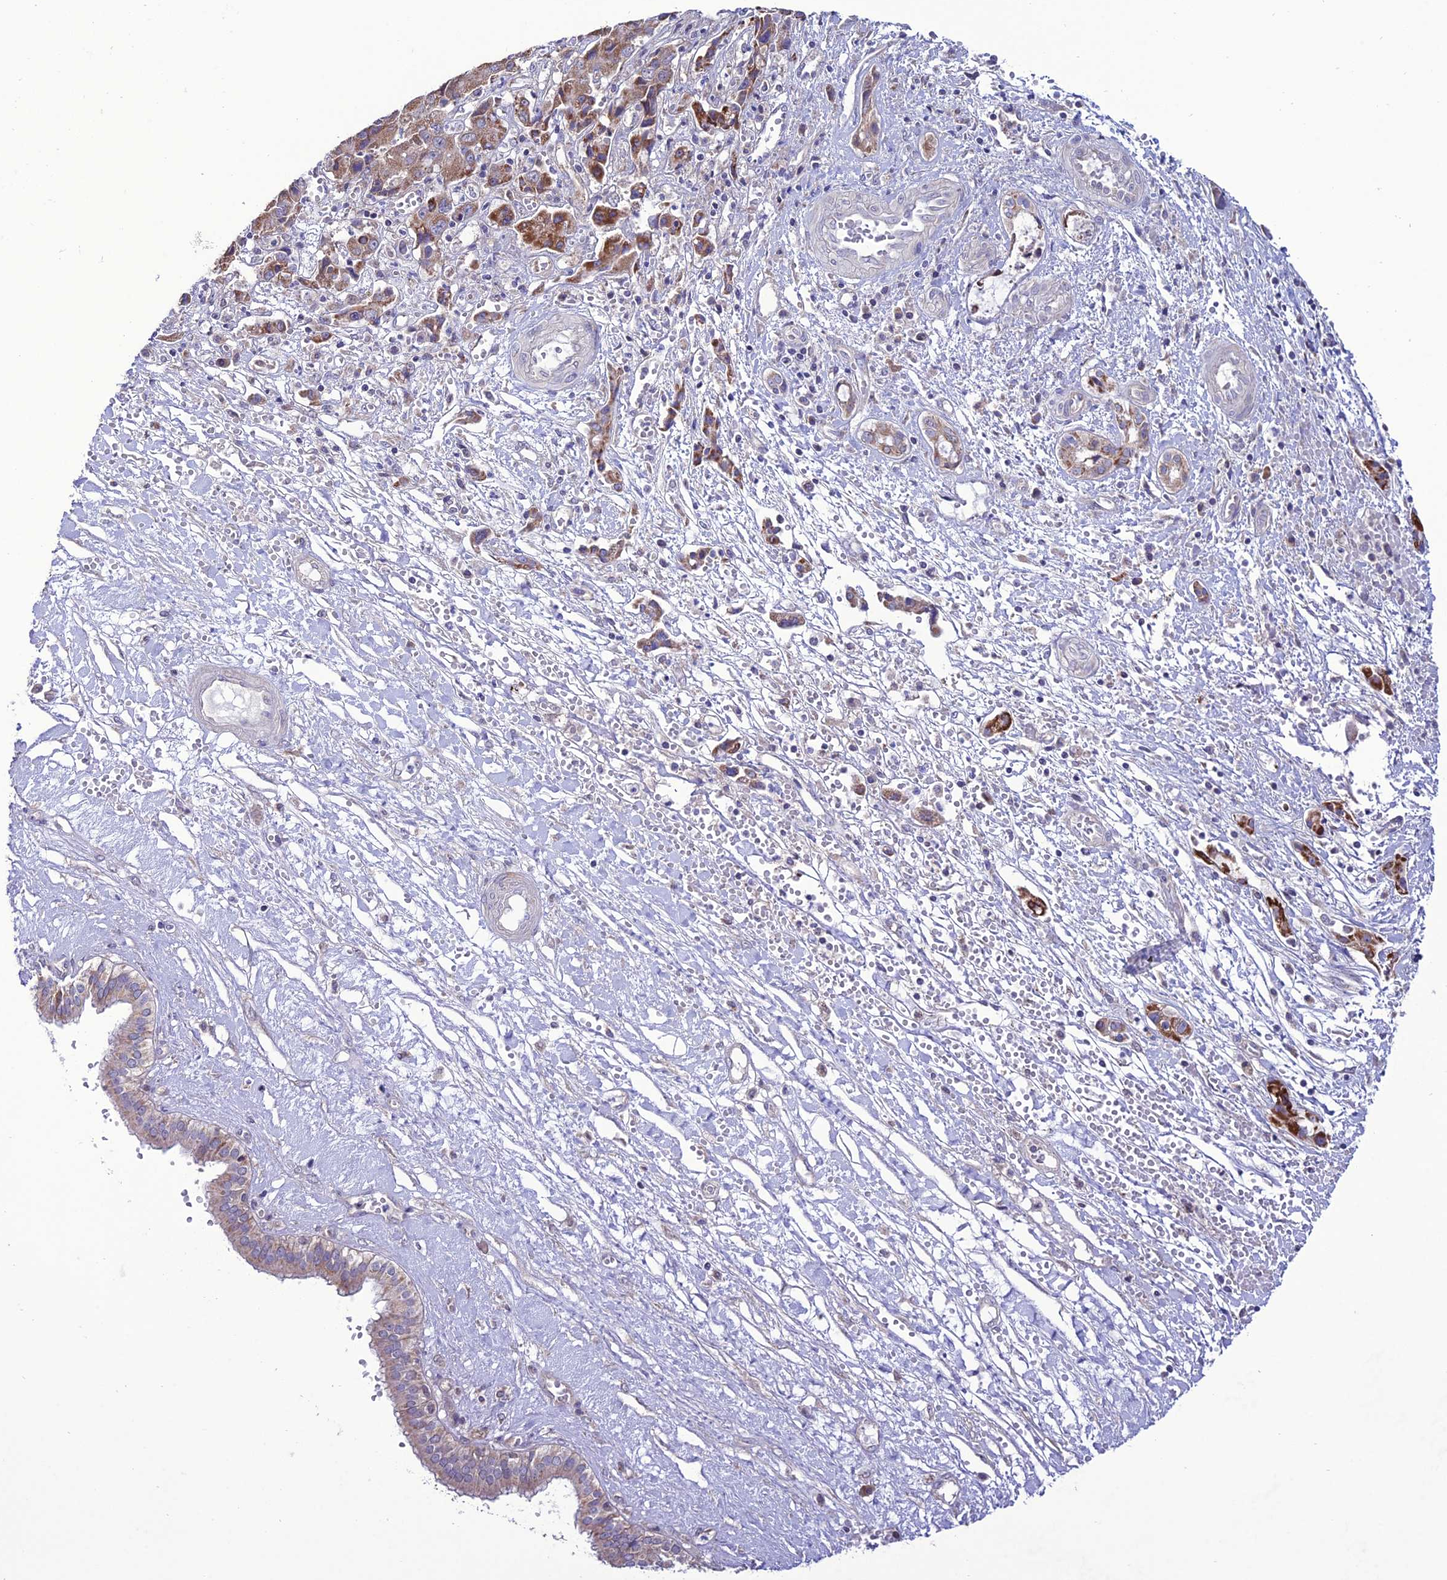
{"staining": {"intensity": "moderate", "quantity": "<25%", "location": "cytoplasmic/membranous"}, "tissue": "liver cancer", "cell_type": "Tumor cells", "image_type": "cancer", "snomed": [{"axis": "morphology", "description": "Cholangiocarcinoma"}, {"axis": "topography", "description": "Liver"}], "caption": "Immunohistochemistry staining of liver cancer (cholangiocarcinoma), which shows low levels of moderate cytoplasmic/membranous staining in approximately <25% of tumor cells indicating moderate cytoplasmic/membranous protein positivity. The staining was performed using DAB (brown) for protein detection and nuclei were counterstained in hematoxylin (blue).", "gene": "HOGA1", "patient": {"sex": "male", "age": 67}}